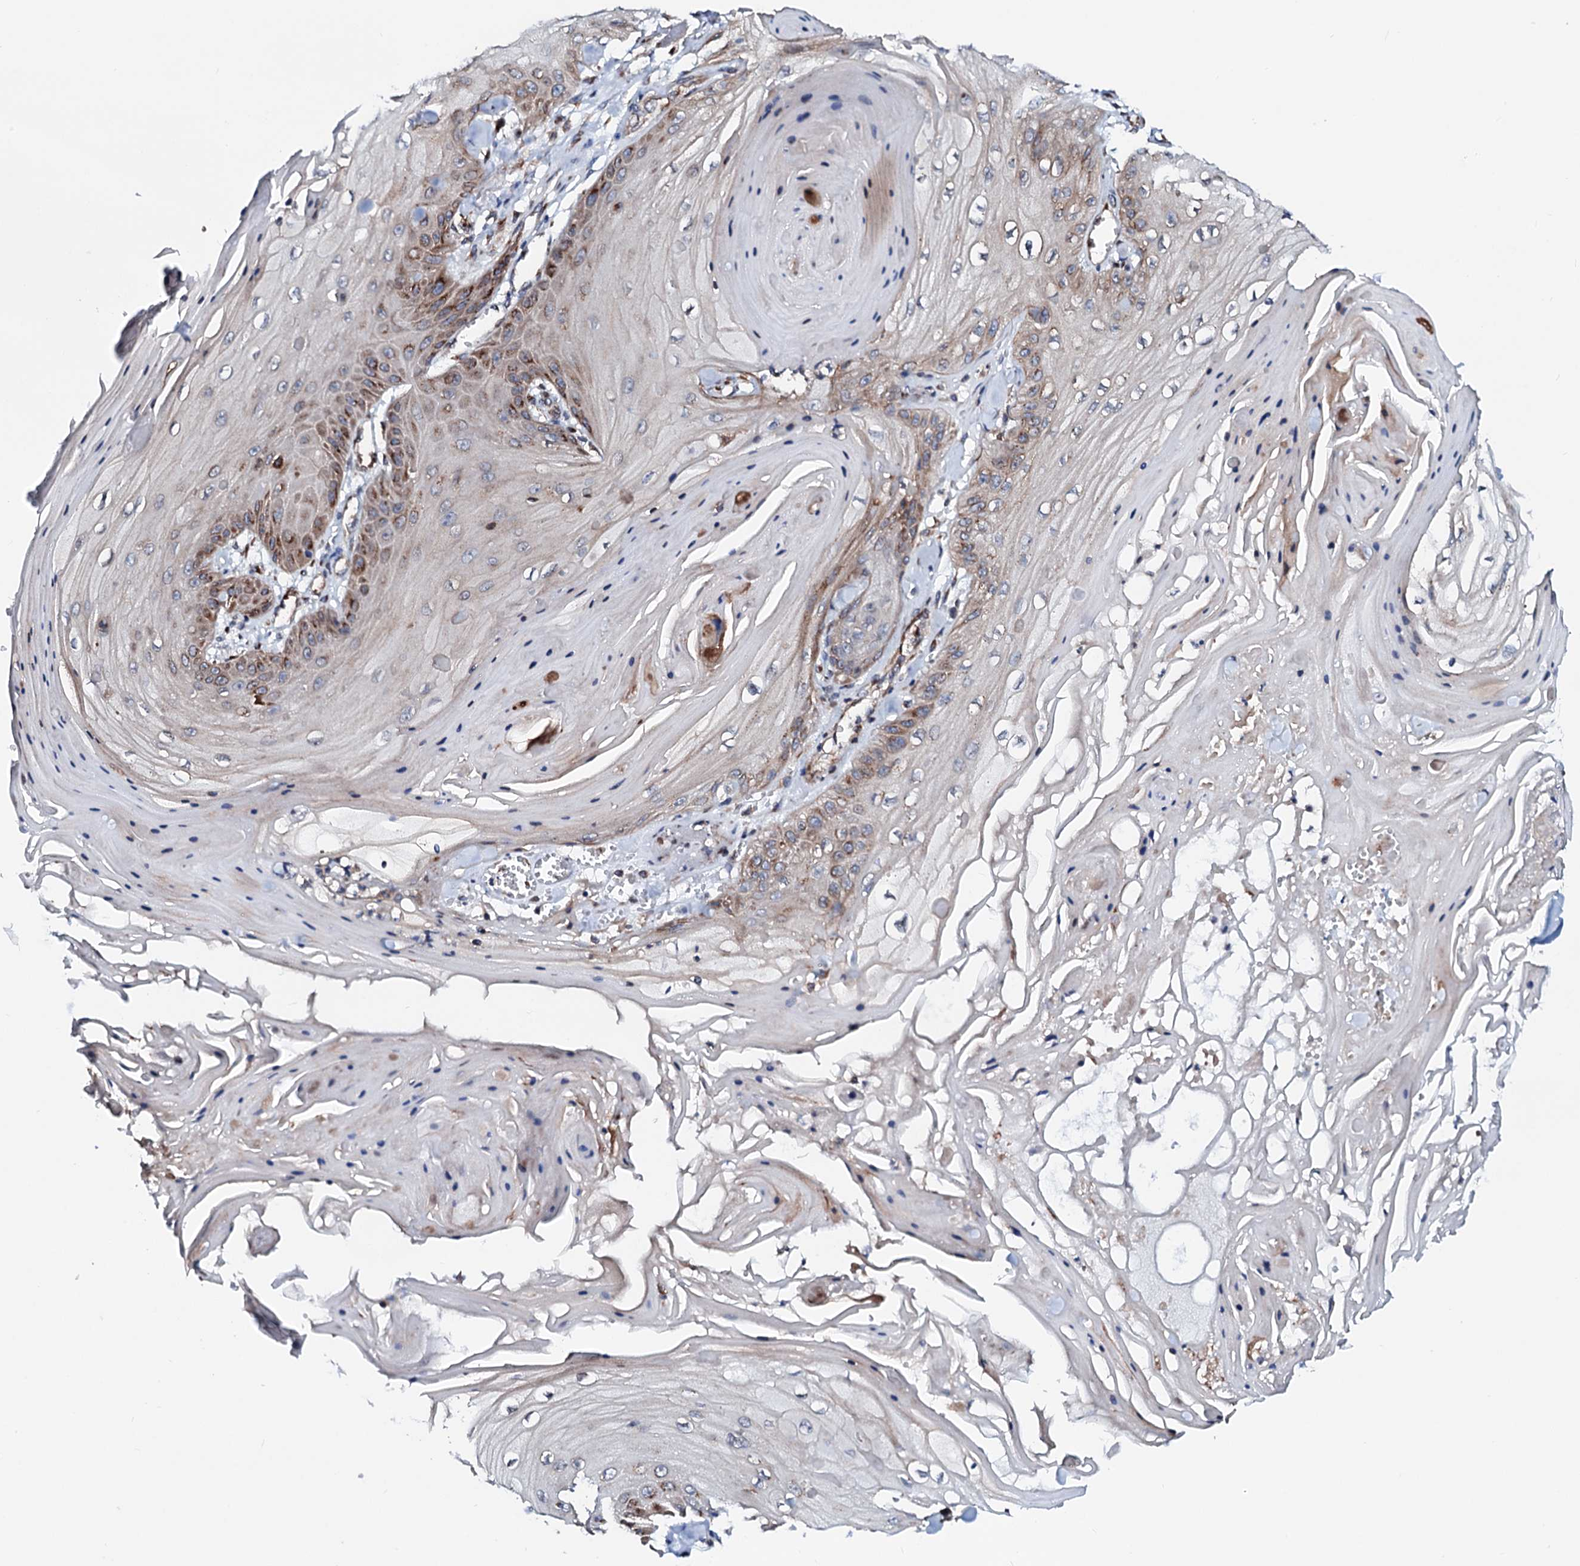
{"staining": {"intensity": "moderate", "quantity": ">75%", "location": "cytoplasmic/membranous"}, "tissue": "skin cancer", "cell_type": "Tumor cells", "image_type": "cancer", "snomed": [{"axis": "morphology", "description": "Squamous cell carcinoma, NOS"}, {"axis": "topography", "description": "Skin"}], "caption": "Immunohistochemical staining of human squamous cell carcinoma (skin) exhibits medium levels of moderate cytoplasmic/membranous staining in about >75% of tumor cells.", "gene": "TMCO3", "patient": {"sex": "male", "age": 74}}